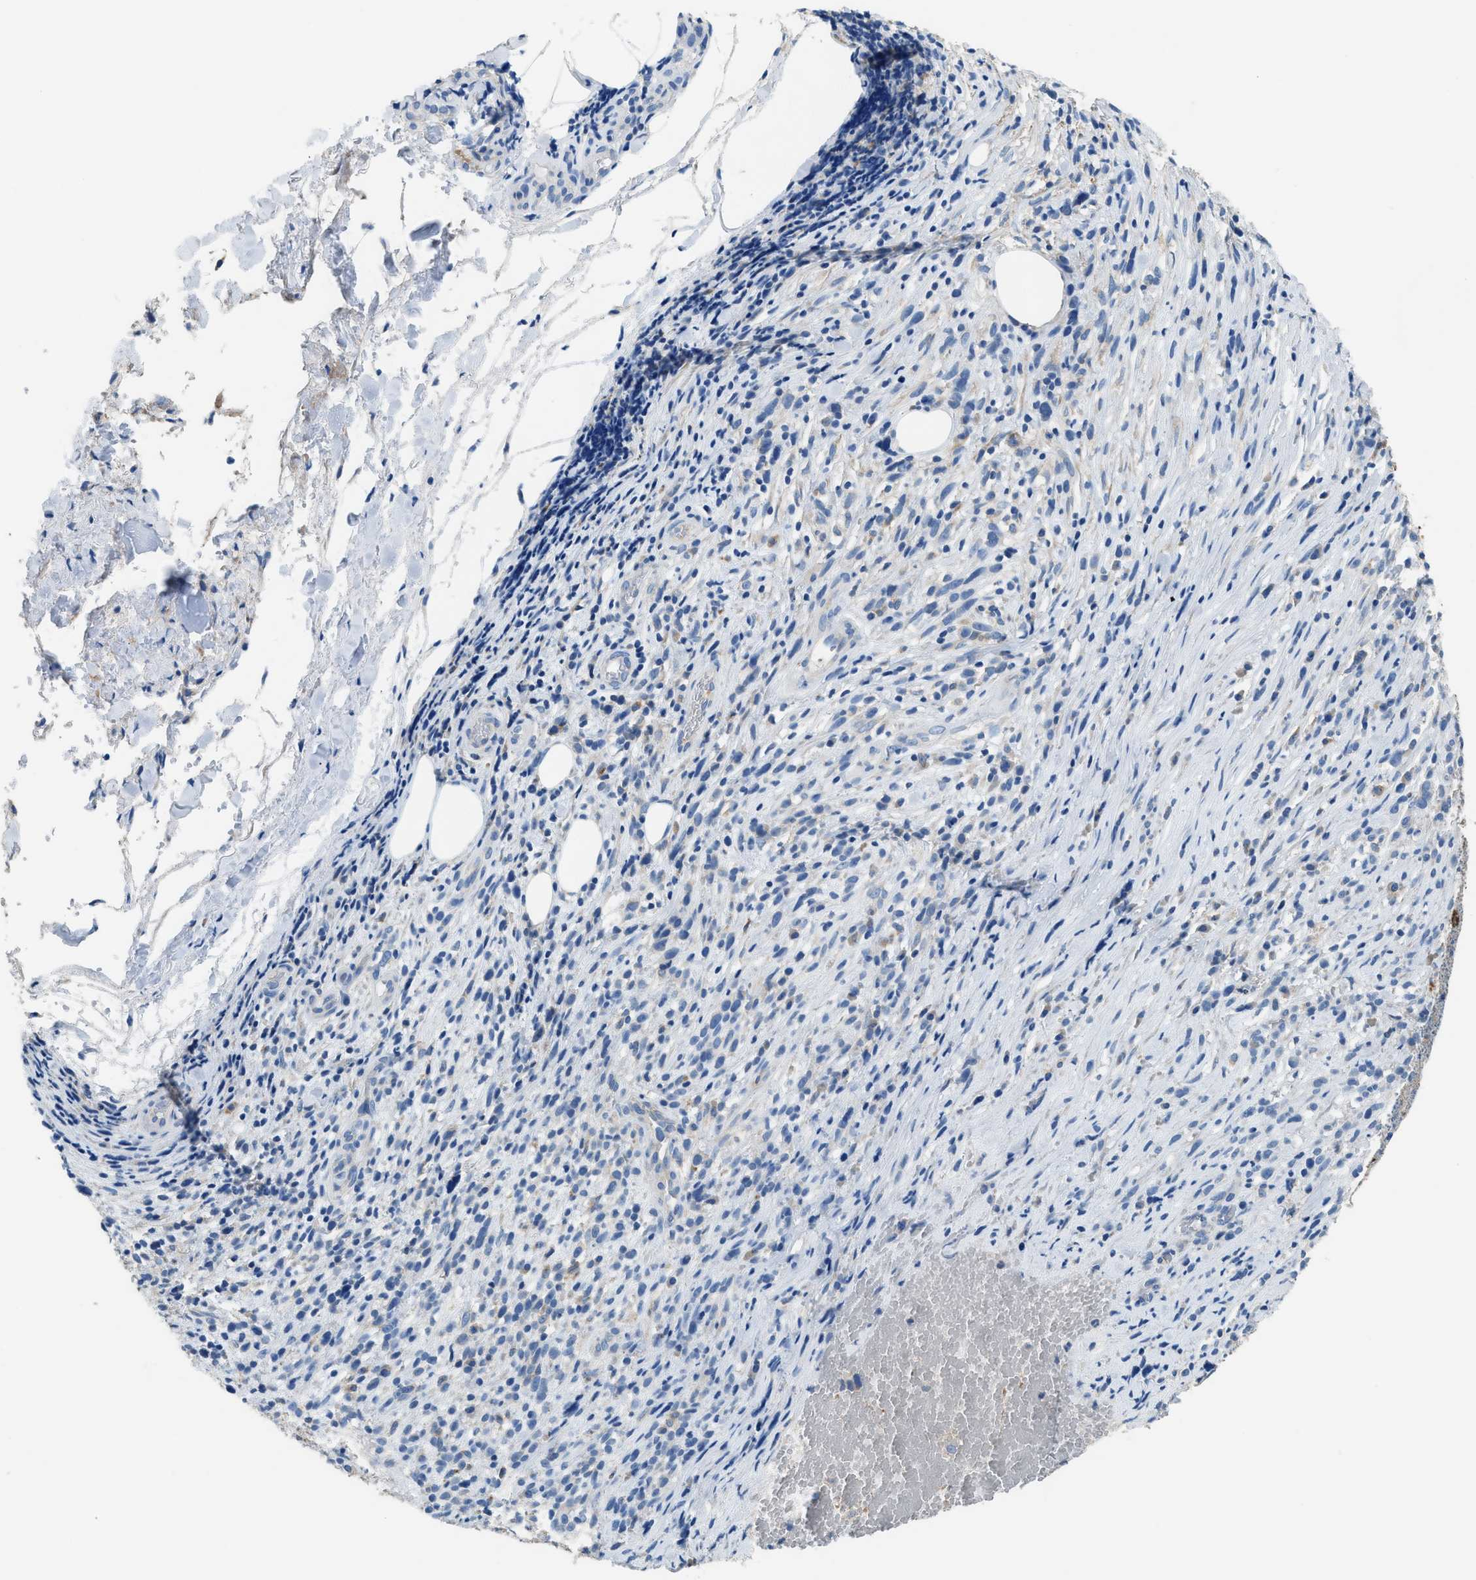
{"staining": {"intensity": "negative", "quantity": "none", "location": "none"}, "tissue": "melanoma", "cell_type": "Tumor cells", "image_type": "cancer", "snomed": [{"axis": "morphology", "description": "Malignant melanoma, NOS"}, {"axis": "topography", "description": "Skin"}], "caption": "DAB immunohistochemical staining of human malignant melanoma demonstrates no significant staining in tumor cells.", "gene": "AOAH", "patient": {"sex": "female", "age": 55}}